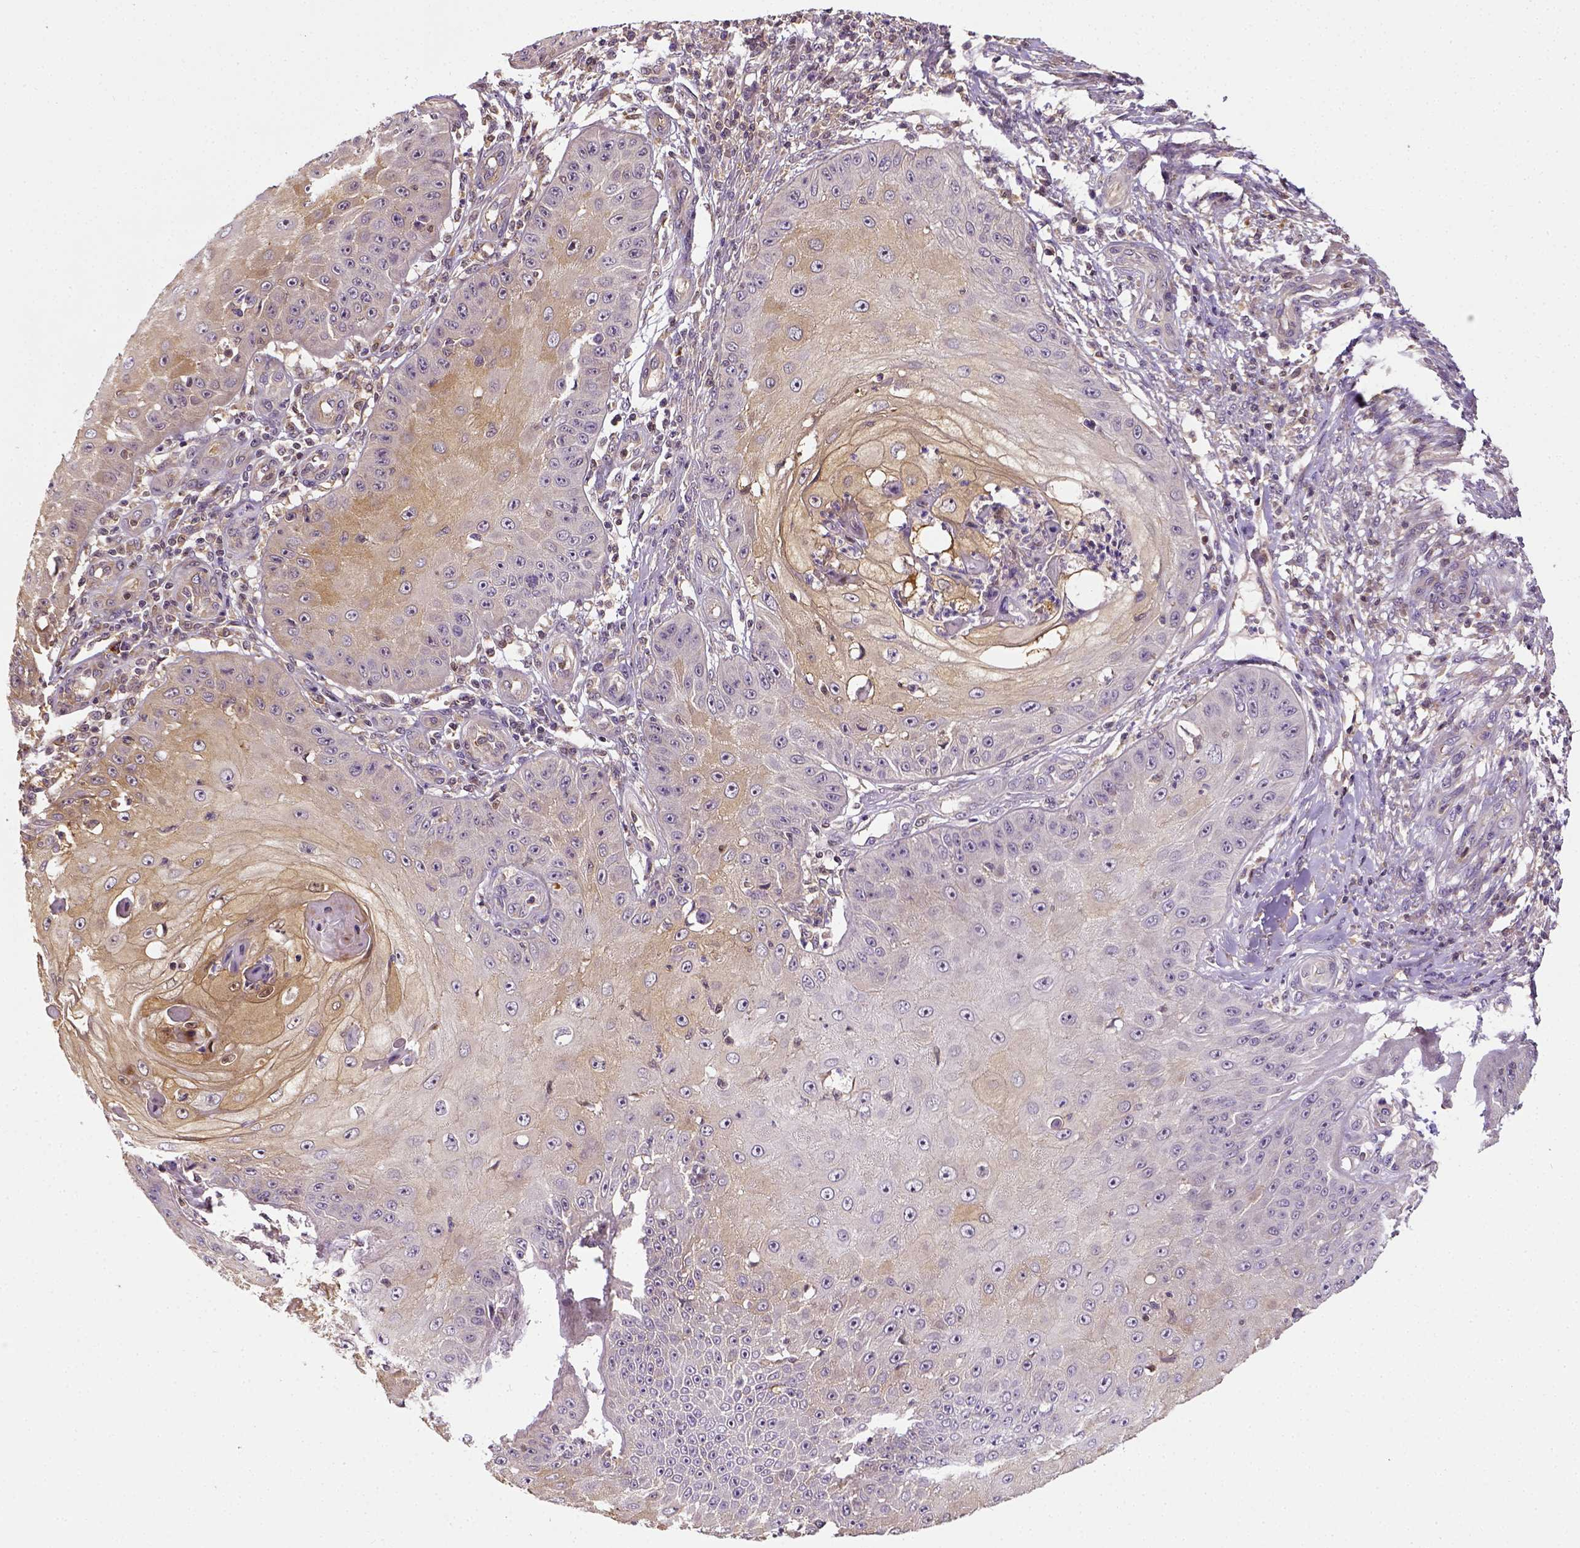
{"staining": {"intensity": "weak", "quantity": ">75%", "location": "cytoplasmic/membranous"}, "tissue": "skin cancer", "cell_type": "Tumor cells", "image_type": "cancer", "snomed": [{"axis": "morphology", "description": "Squamous cell carcinoma, NOS"}, {"axis": "topography", "description": "Skin"}], "caption": "Squamous cell carcinoma (skin) tissue shows weak cytoplasmic/membranous expression in about >75% of tumor cells", "gene": "MATK", "patient": {"sex": "male", "age": 70}}